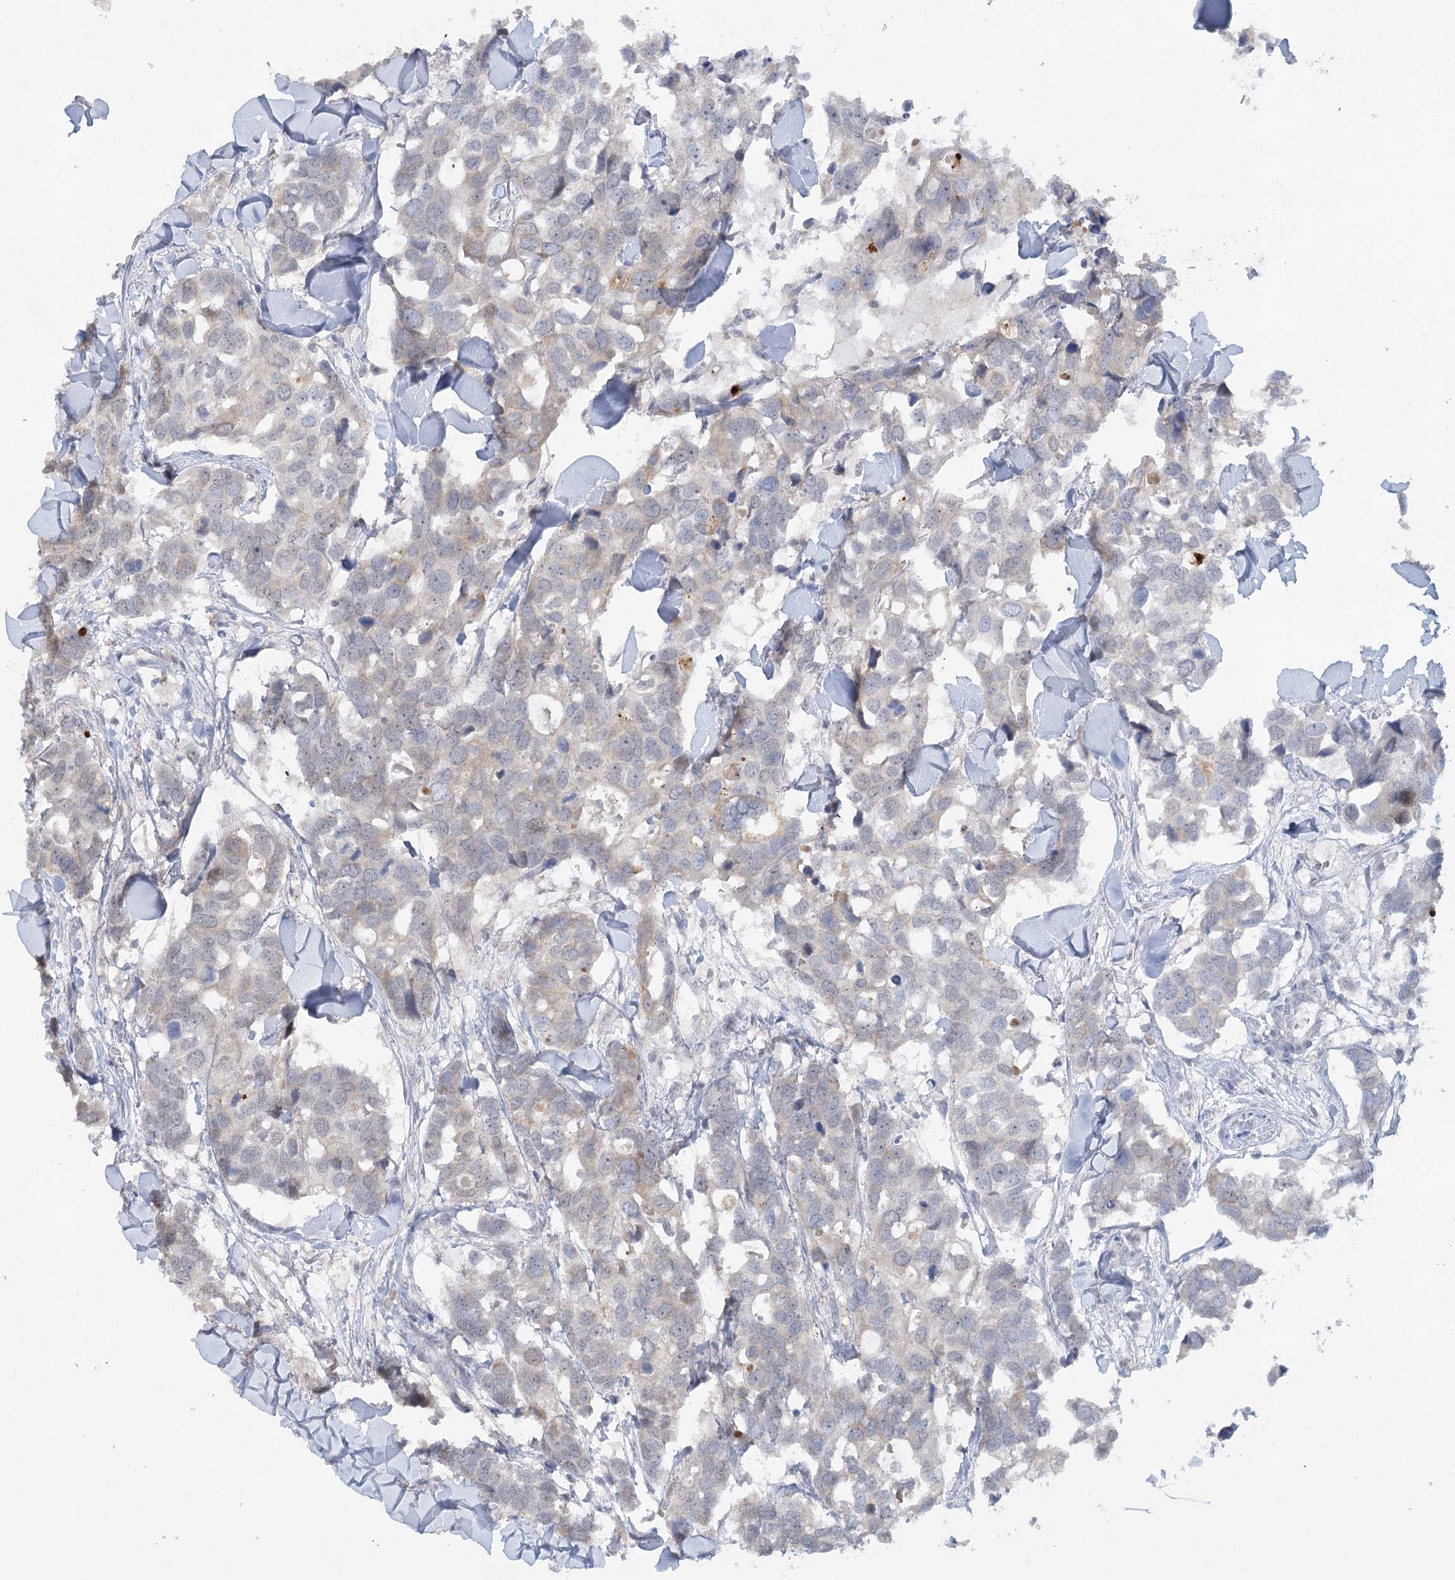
{"staining": {"intensity": "negative", "quantity": "none", "location": "none"}, "tissue": "breast cancer", "cell_type": "Tumor cells", "image_type": "cancer", "snomed": [{"axis": "morphology", "description": "Duct carcinoma"}, {"axis": "topography", "description": "Breast"}], "caption": "An immunohistochemistry histopathology image of breast cancer (infiltrating ductal carcinoma) is shown. There is no staining in tumor cells of breast cancer (infiltrating ductal carcinoma).", "gene": "TRAF3IP1", "patient": {"sex": "female", "age": 83}}